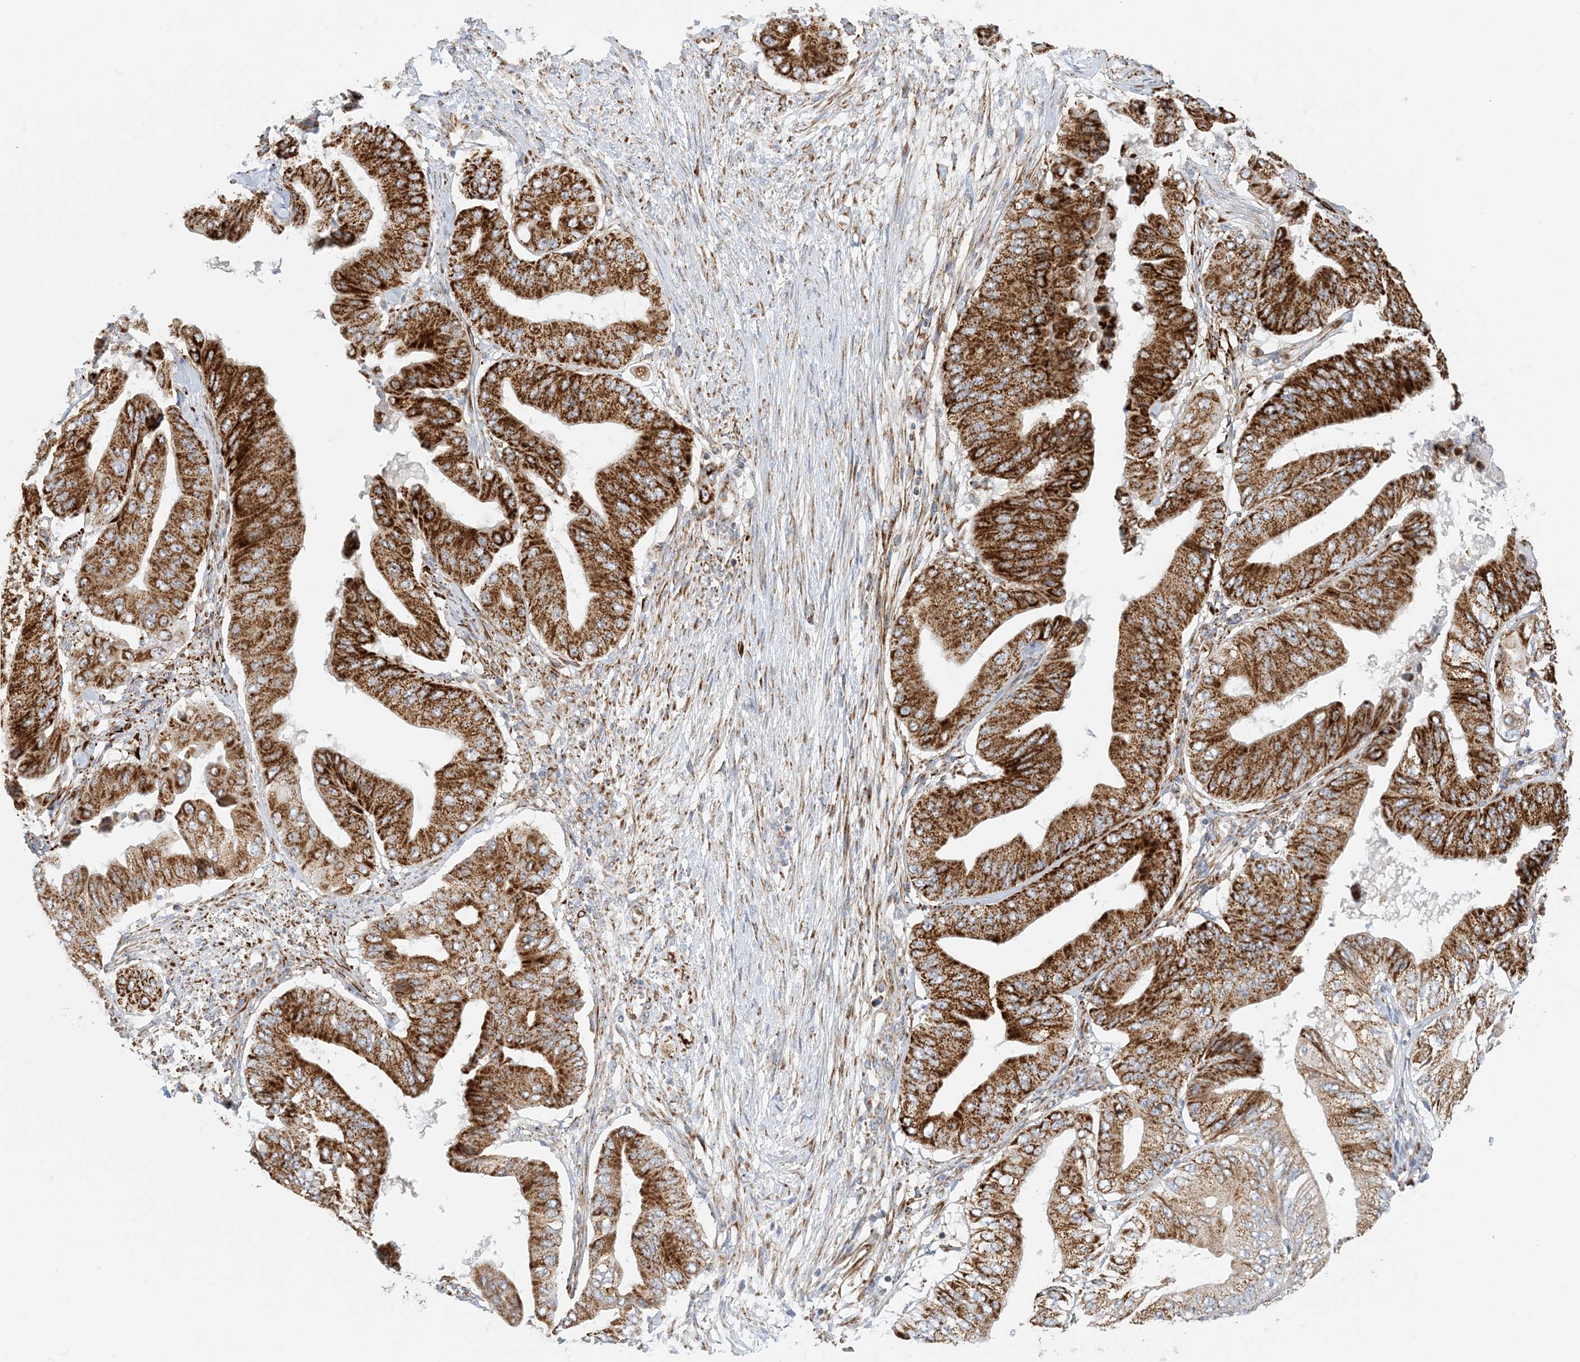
{"staining": {"intensity": "strong", "quantity": ">75%", "location": "cytoplasmic/membranous"}, "tissue": "pancreatic cancer", "cell_type": "Tumor cells", "image_type": "cancer", "snomed": [{"axis": "morphology", "description": "Adenocarcinoma, NOS"}, {"axis": "topography", "description": "Pancreas"}], "caption": "Human pancreatic adenocarcinoma stained for a protein (brown) exhibits strong cytoplasmic/membranous positive positivity in about >75% of tumor cells.", "gene": "COA3", "patient": {"sex": "female", "age": 77}}